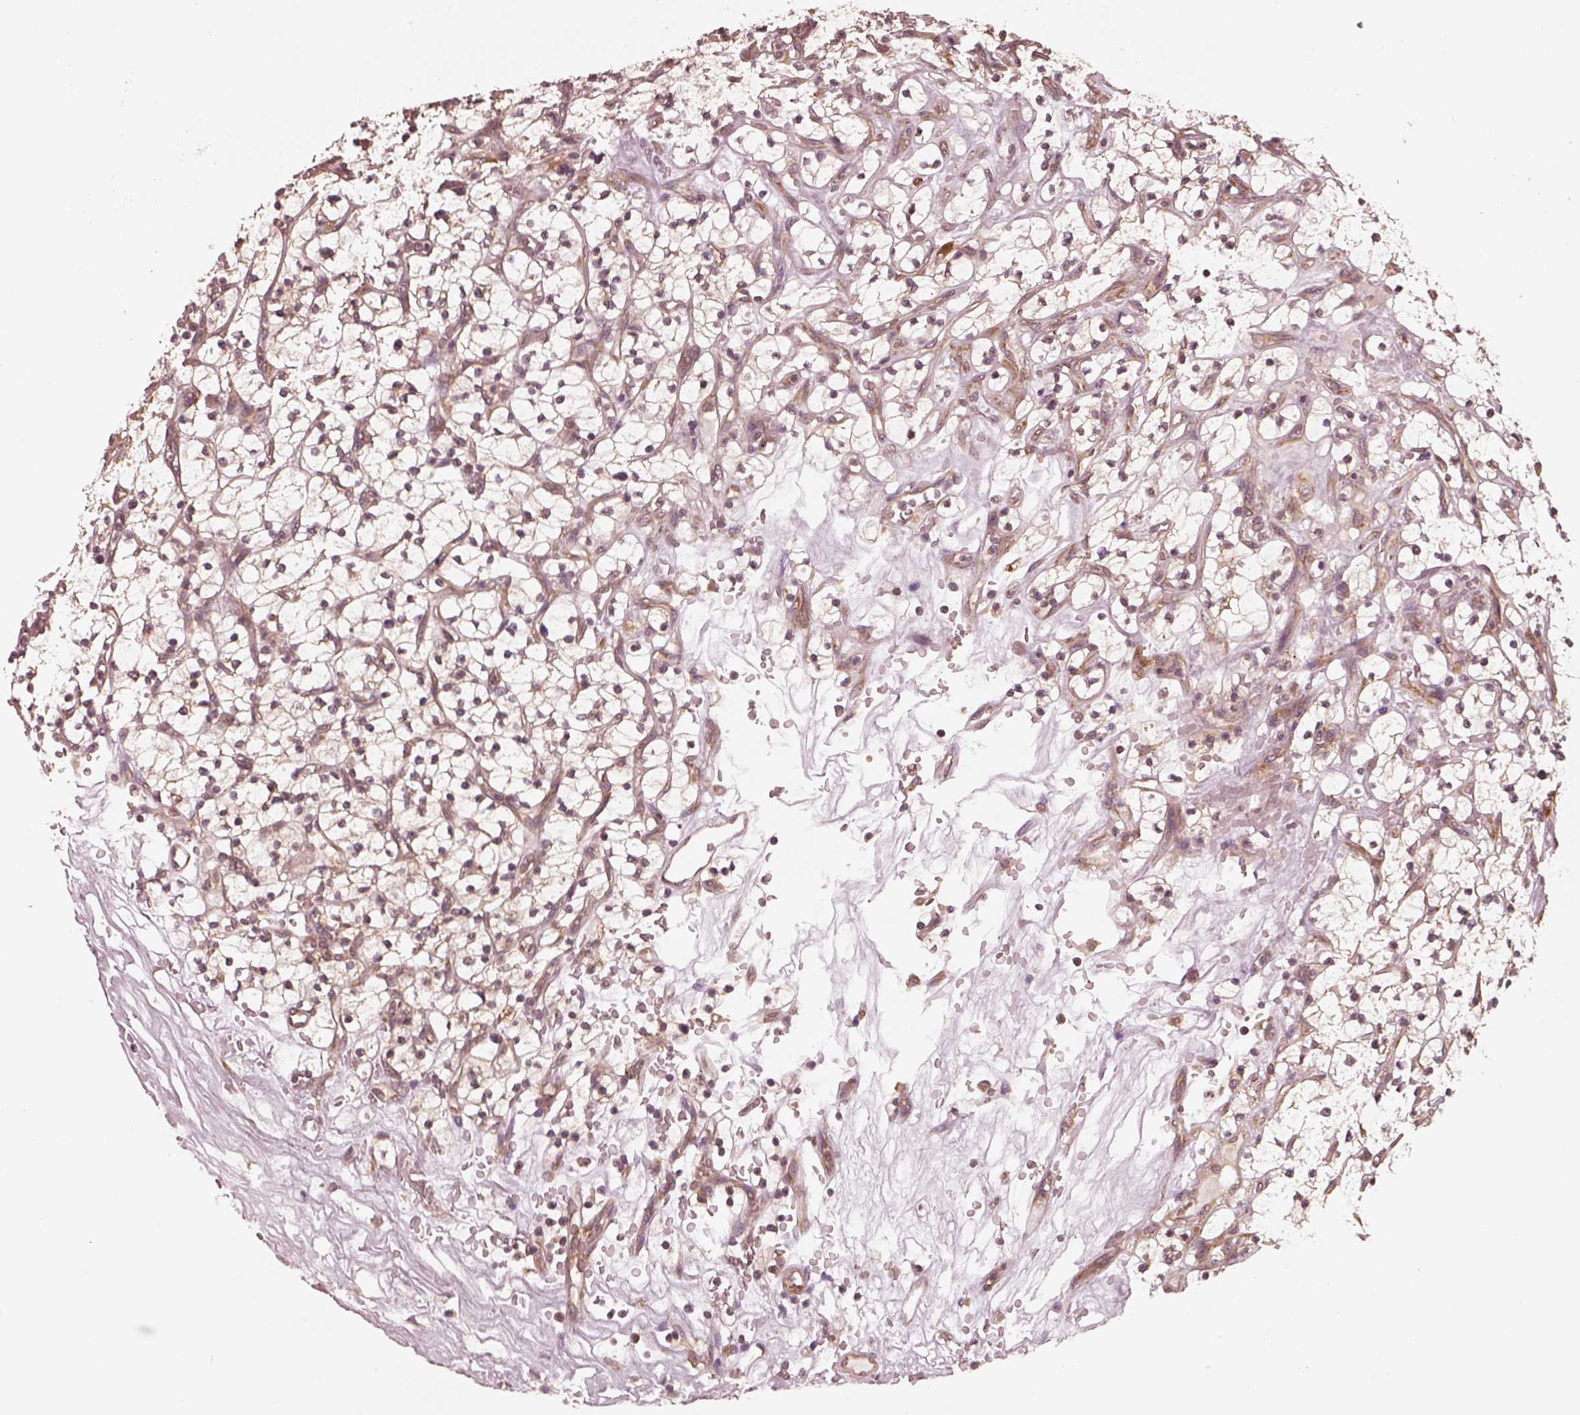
{"staining": {"intensity": "weak", "quantity": "25%-75%", "location": "cytoplasmic/membranous"}, "tissue": "renal cancer", "cell_type": "Tumor cells", "image_type": "cancer", "snomed": [{"axis": "morphology", "description": "Adenocarcinoma, NOS"}, {"axis": "topography", "description": "Kidney"}], "caption": "Human renal adenocarcinoma stained with a brown dye displays weak cytoplasmic/membranous positive expression in approximately 25%-75% of tumor cells.", "gene": "RPS5", "patient": {"sex": "female", "age": 64}}